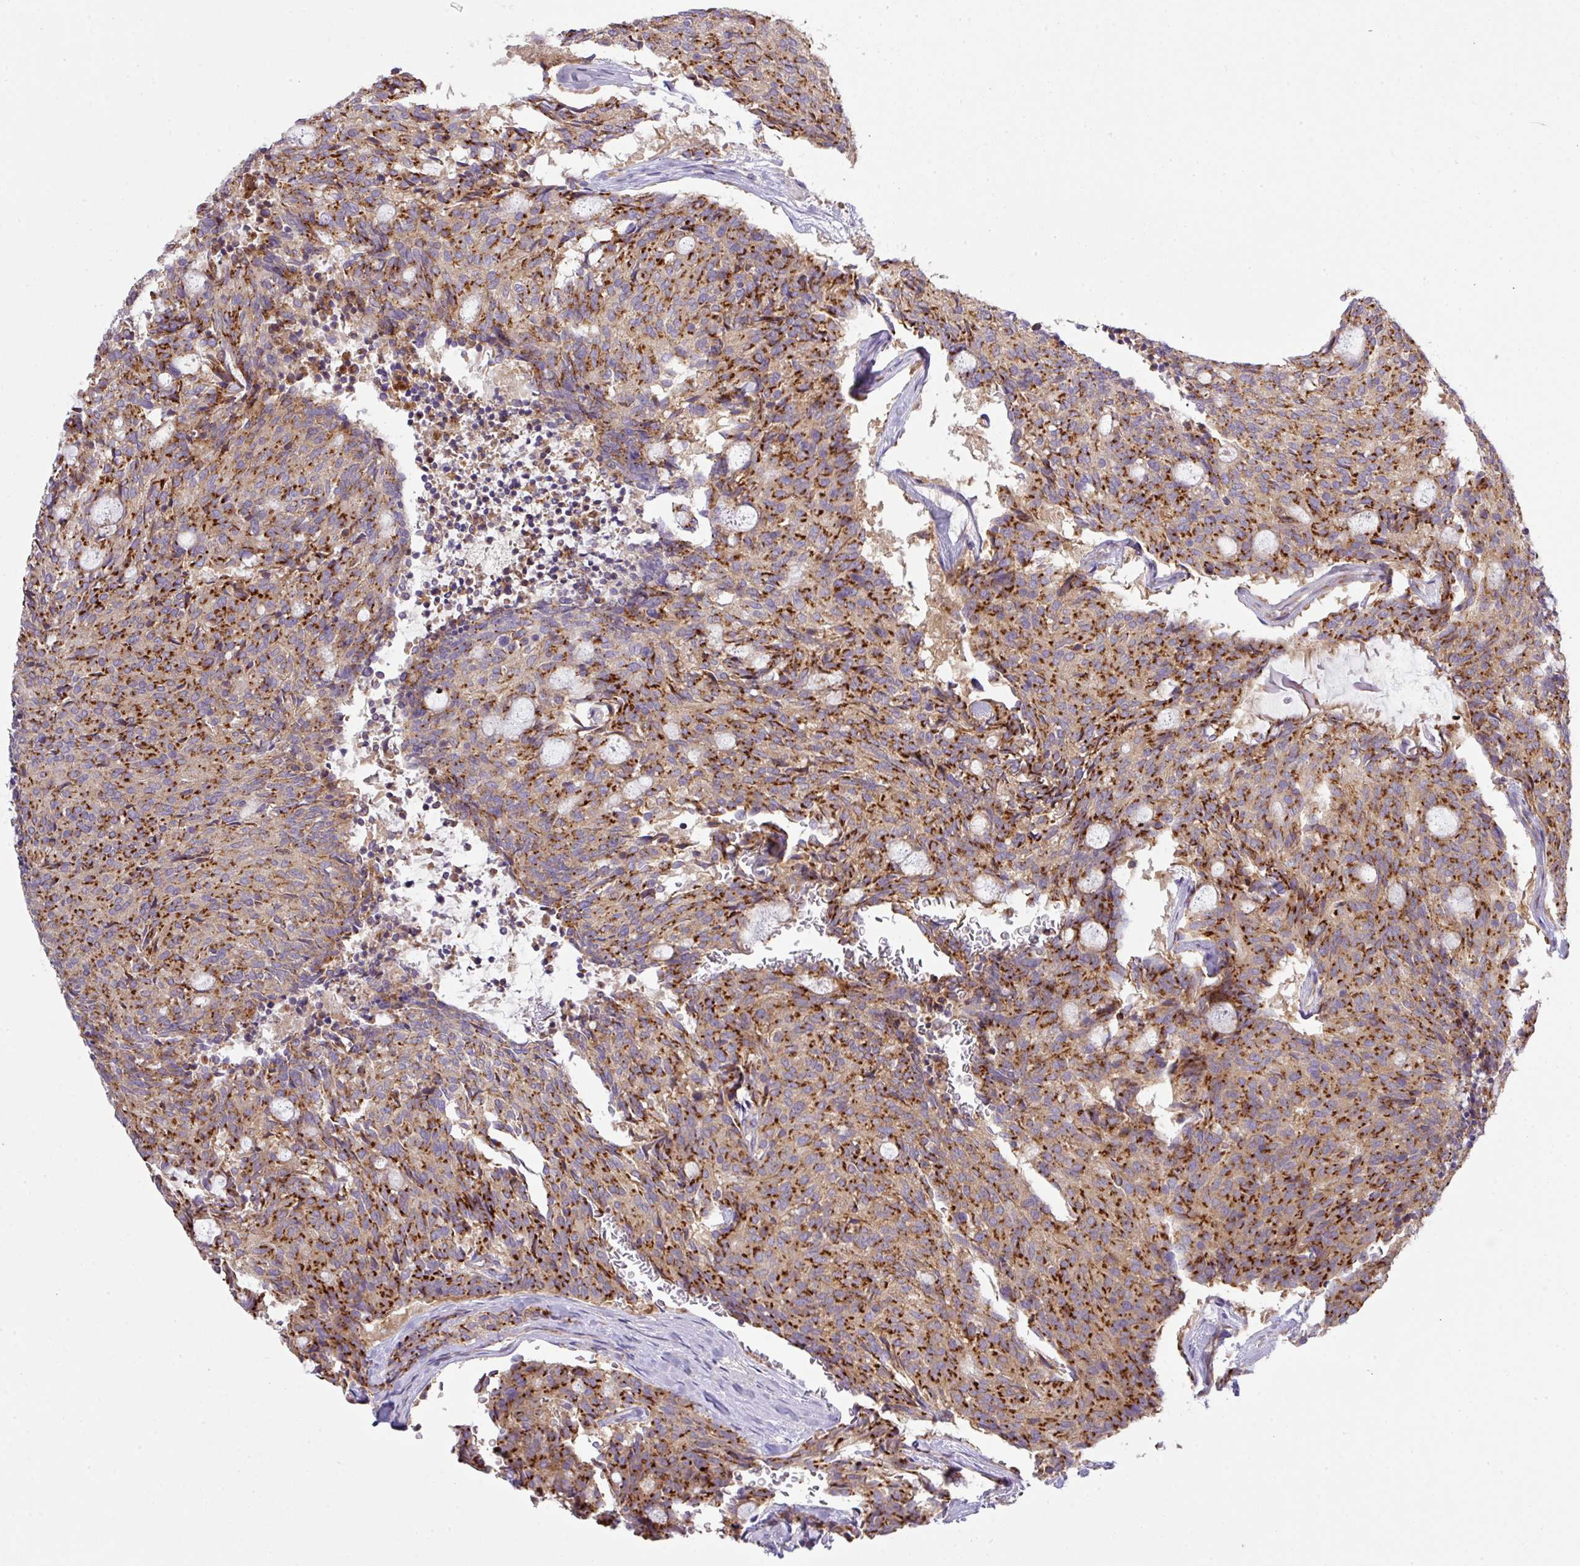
{"staining": {"intensity": "strong", "quantity": "25%-75%", "location": "cytoplasmic/membranous"}, "tissue": "carcinoid", "cell_type": "Tumor cells", "image_type": "cancer", "snomed": [{"axis": "morphology", "description": "Carcinoid, malignant, NOS"}, {"axis": "topography", "description": "Pancreas"}], "caption": "Immunohistochemical staining of carcinoid demonstrates high levels of strong cytoplasmic/membranous staining in approximately 25%-75% of tumor cells.", "gene": "VTI1A", "patient": {"sex": "female", "age": 54}}